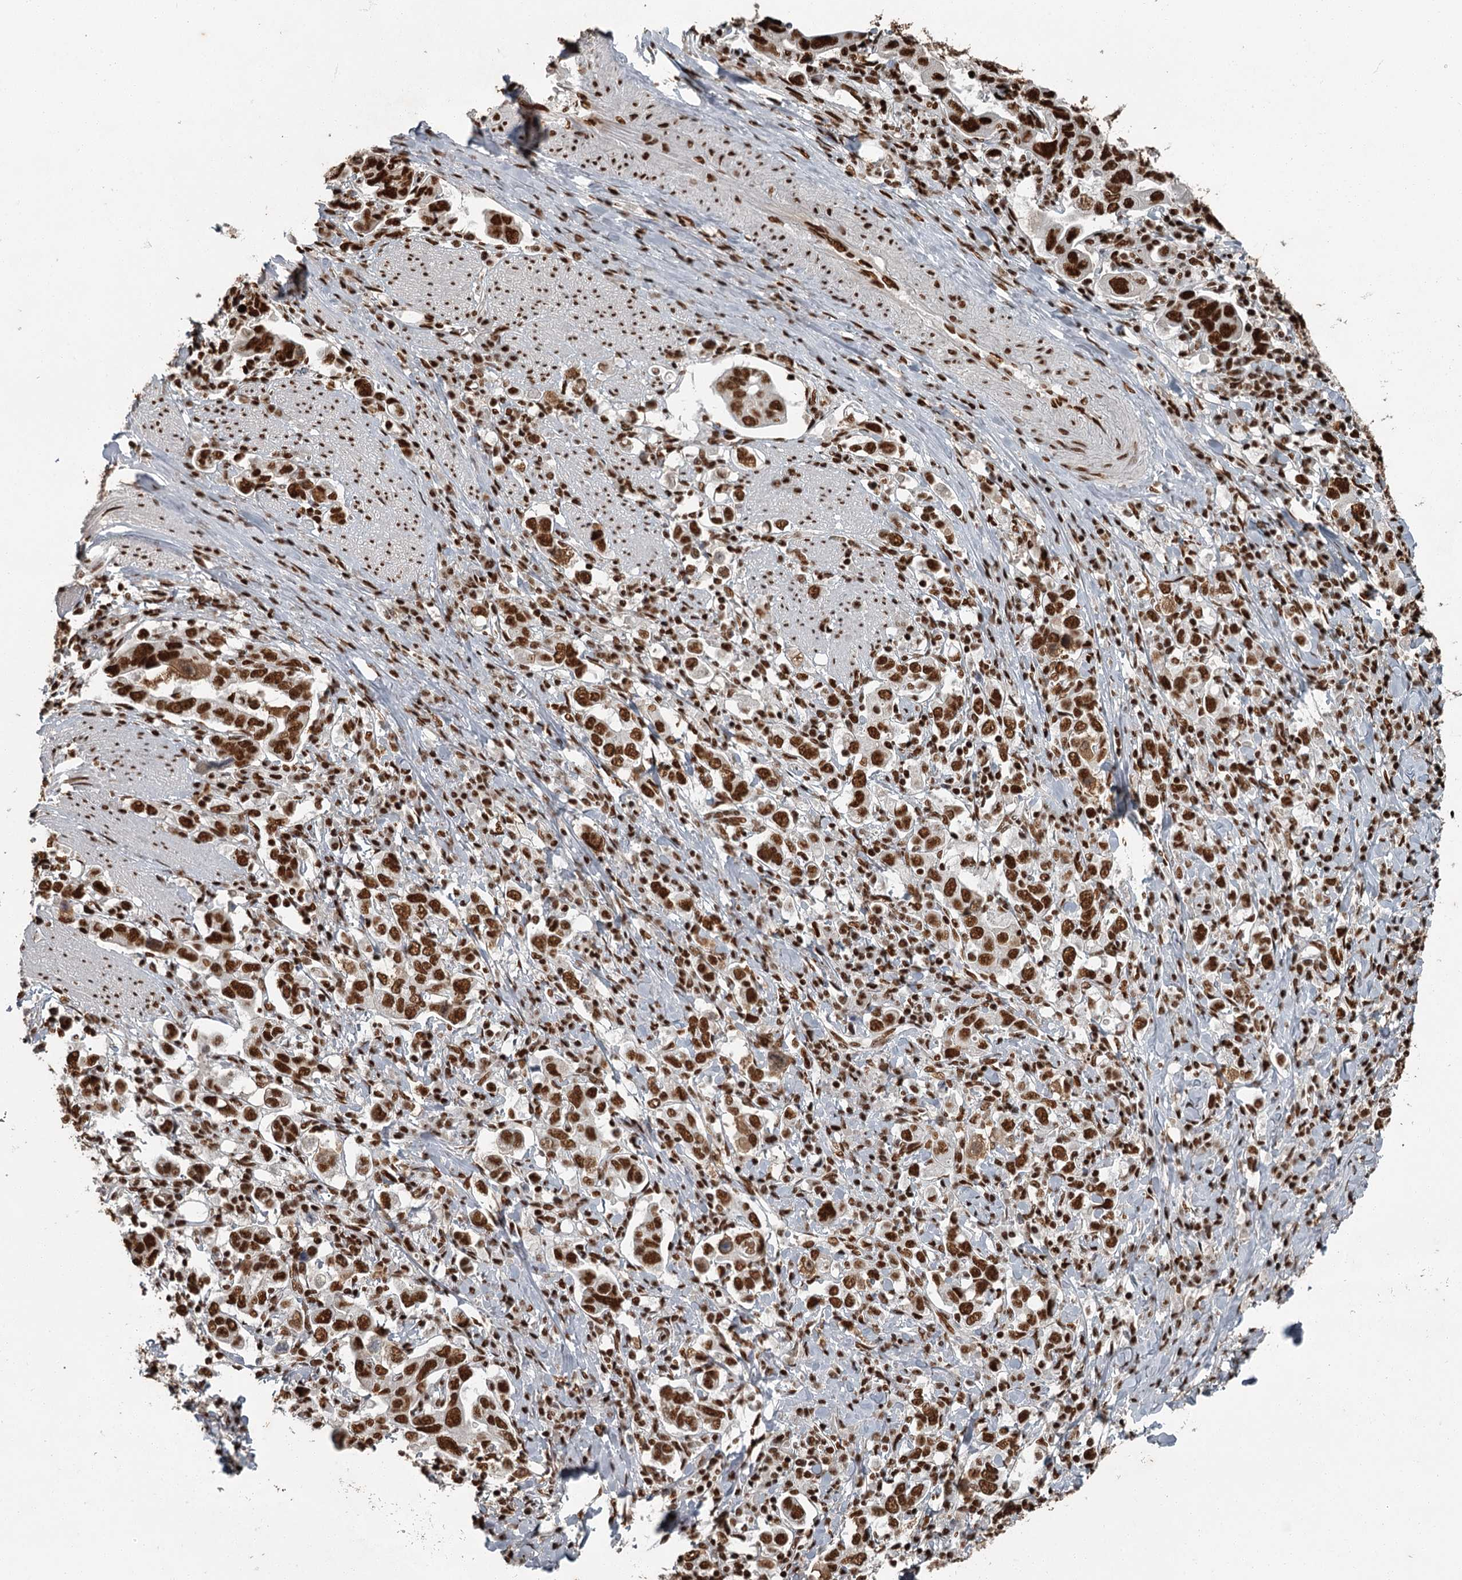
{"staining": {"intensity": "strong", "quantity": ">75%", "location": "nuclear"}, "tissue": "stomach cancer", "cell_type": "Tumor cells", "image_type": "cancer", "snomed": [{"axis": "morphology", "description": "Adenocarcinoma, NOS"}, {"axis": "topography", "description": "Stomach, upper"}], "caption": "There is high levels of strong nuclear positivity in tumor cells of adenocarcinoma (stomach), as demonstrated by immunohistochemical staining (brown color).", "gene": "RBBP7", "patient": {"sex": "male", "age": 62}}